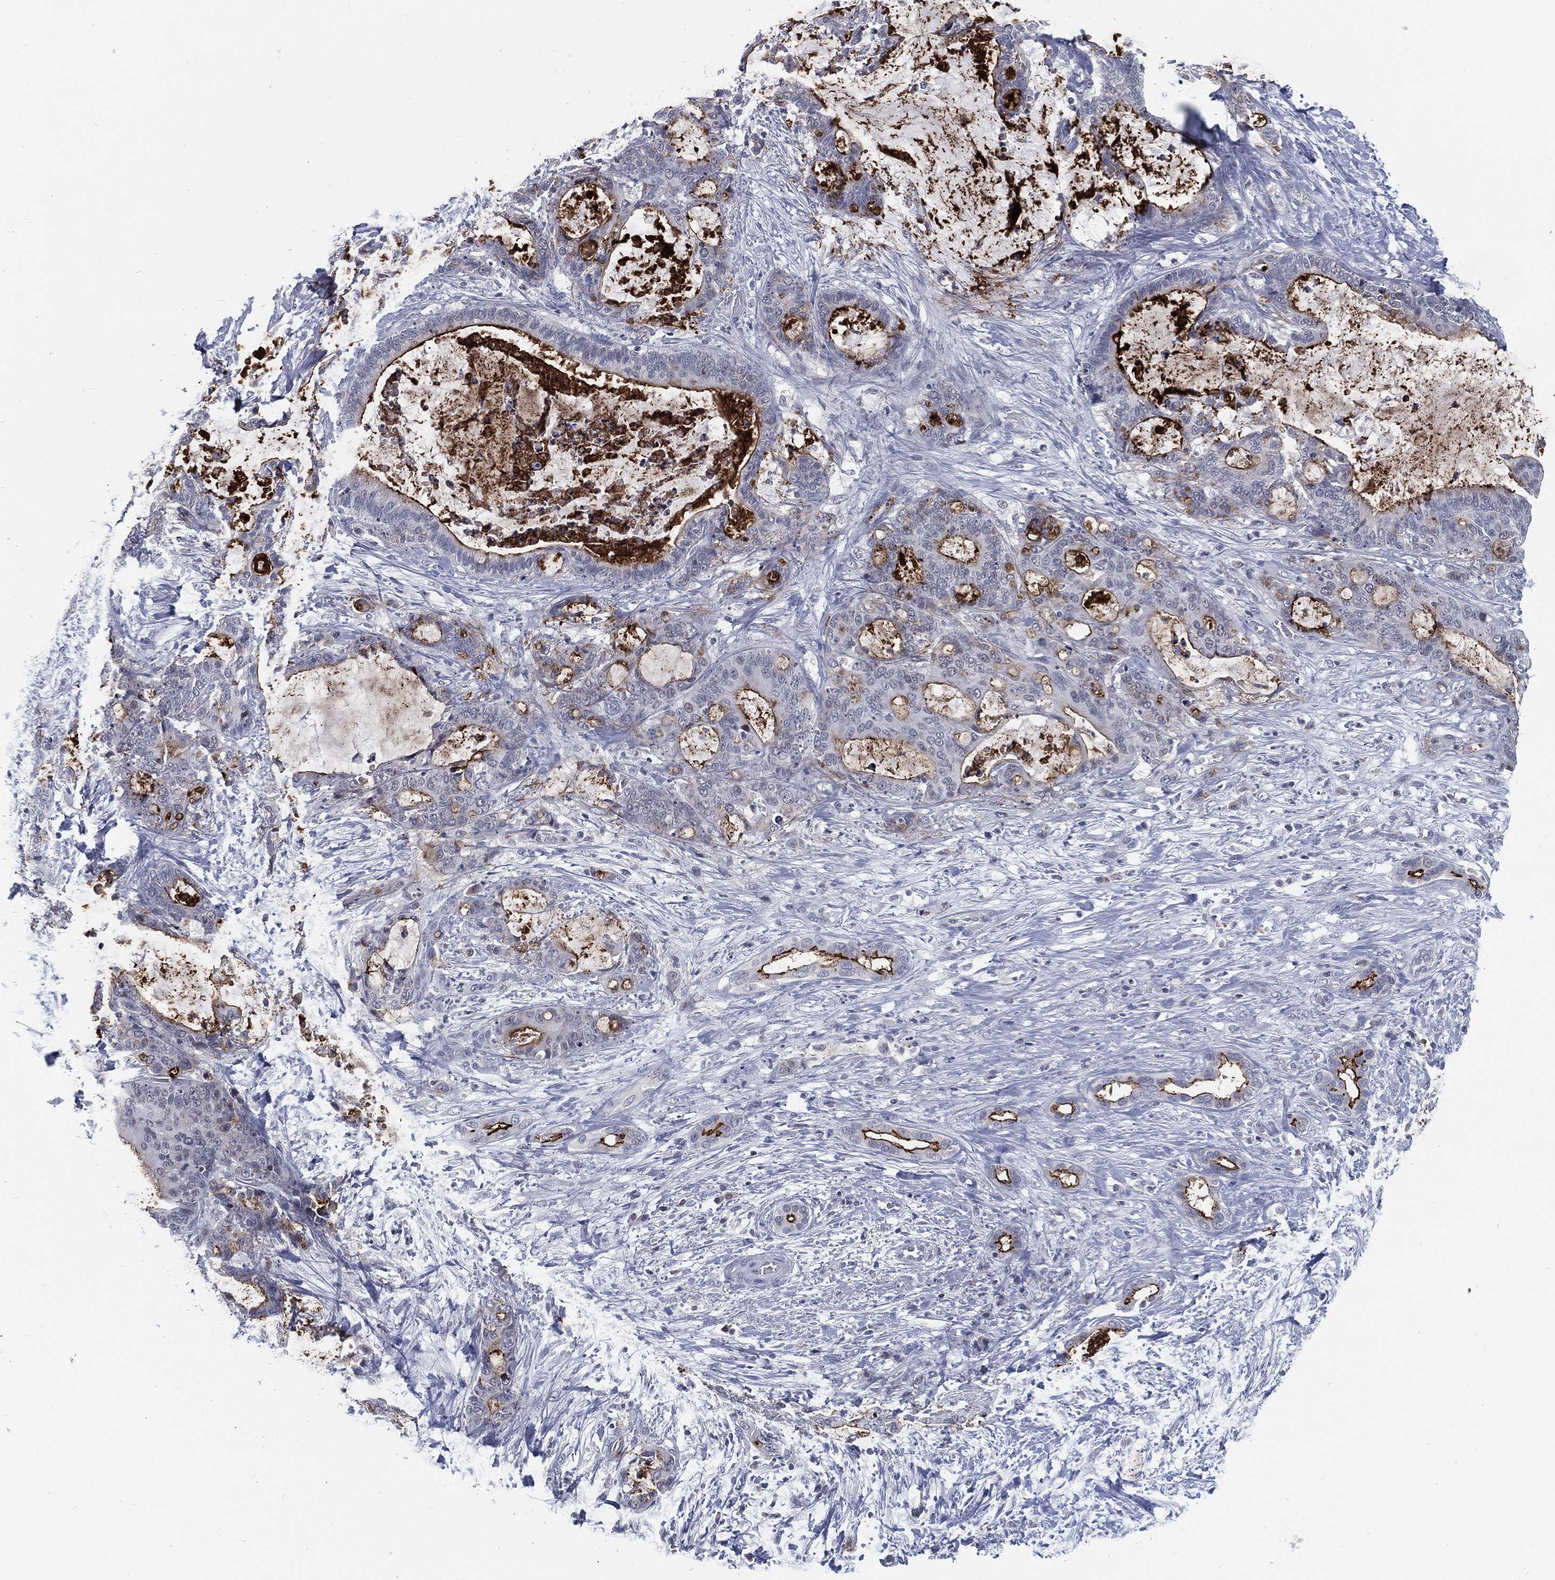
{"staining": {"intensity": "strong", "quantity": "25%-75%", "location": "cytoplasmic/membranous"}, "tissue": "liver cancer", "cell_type": "Tumor cells", "image_type": "cancer", "snomed": [{"axis": "morphology", "description": "Cholangiocarcinoma"}, {"axis": "topography", "description": "Liver"}], "caption": "Tumor cells demonstrate strong cytoplasmic/membranous staining in approximately 25%-75% of cells in liver cancer (cholangiocarcinoma).", "gene": "PROM1", "patient": {"sex": "female", "age": 73}}